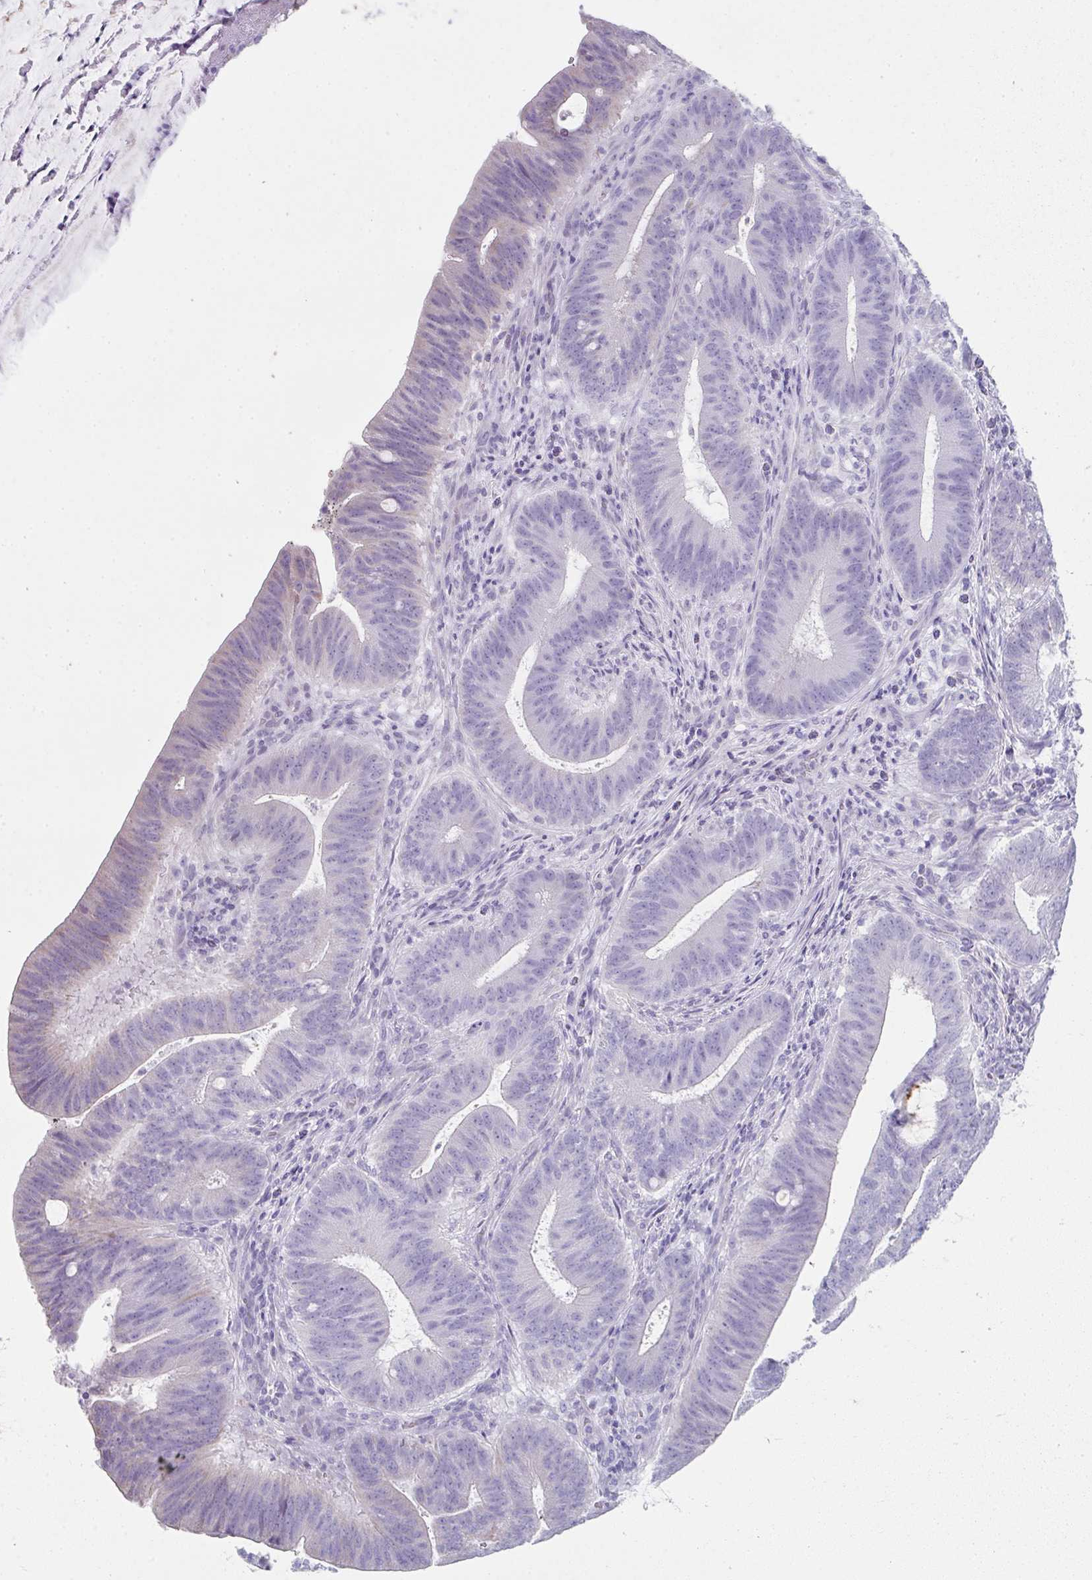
{"staining": {"intensity": "negative", "quantity": "none", "location": "none"}, "tissue": "colorectal cancer", "cell_type": "Tumor cells", "image_type": "cancer", "snomed": [{"axis": "morphology", "description": "Adenocarcinoma, NOS"}, {"axis": "topography", "description": "Colon"}], "caption": "This is an immunohistochemistry histopathology image of human adenocarcinoma (colorectal). There is no staining in tumor cells.", "gene": "RLF", "patient": {"sex": "female", "age": 43}}